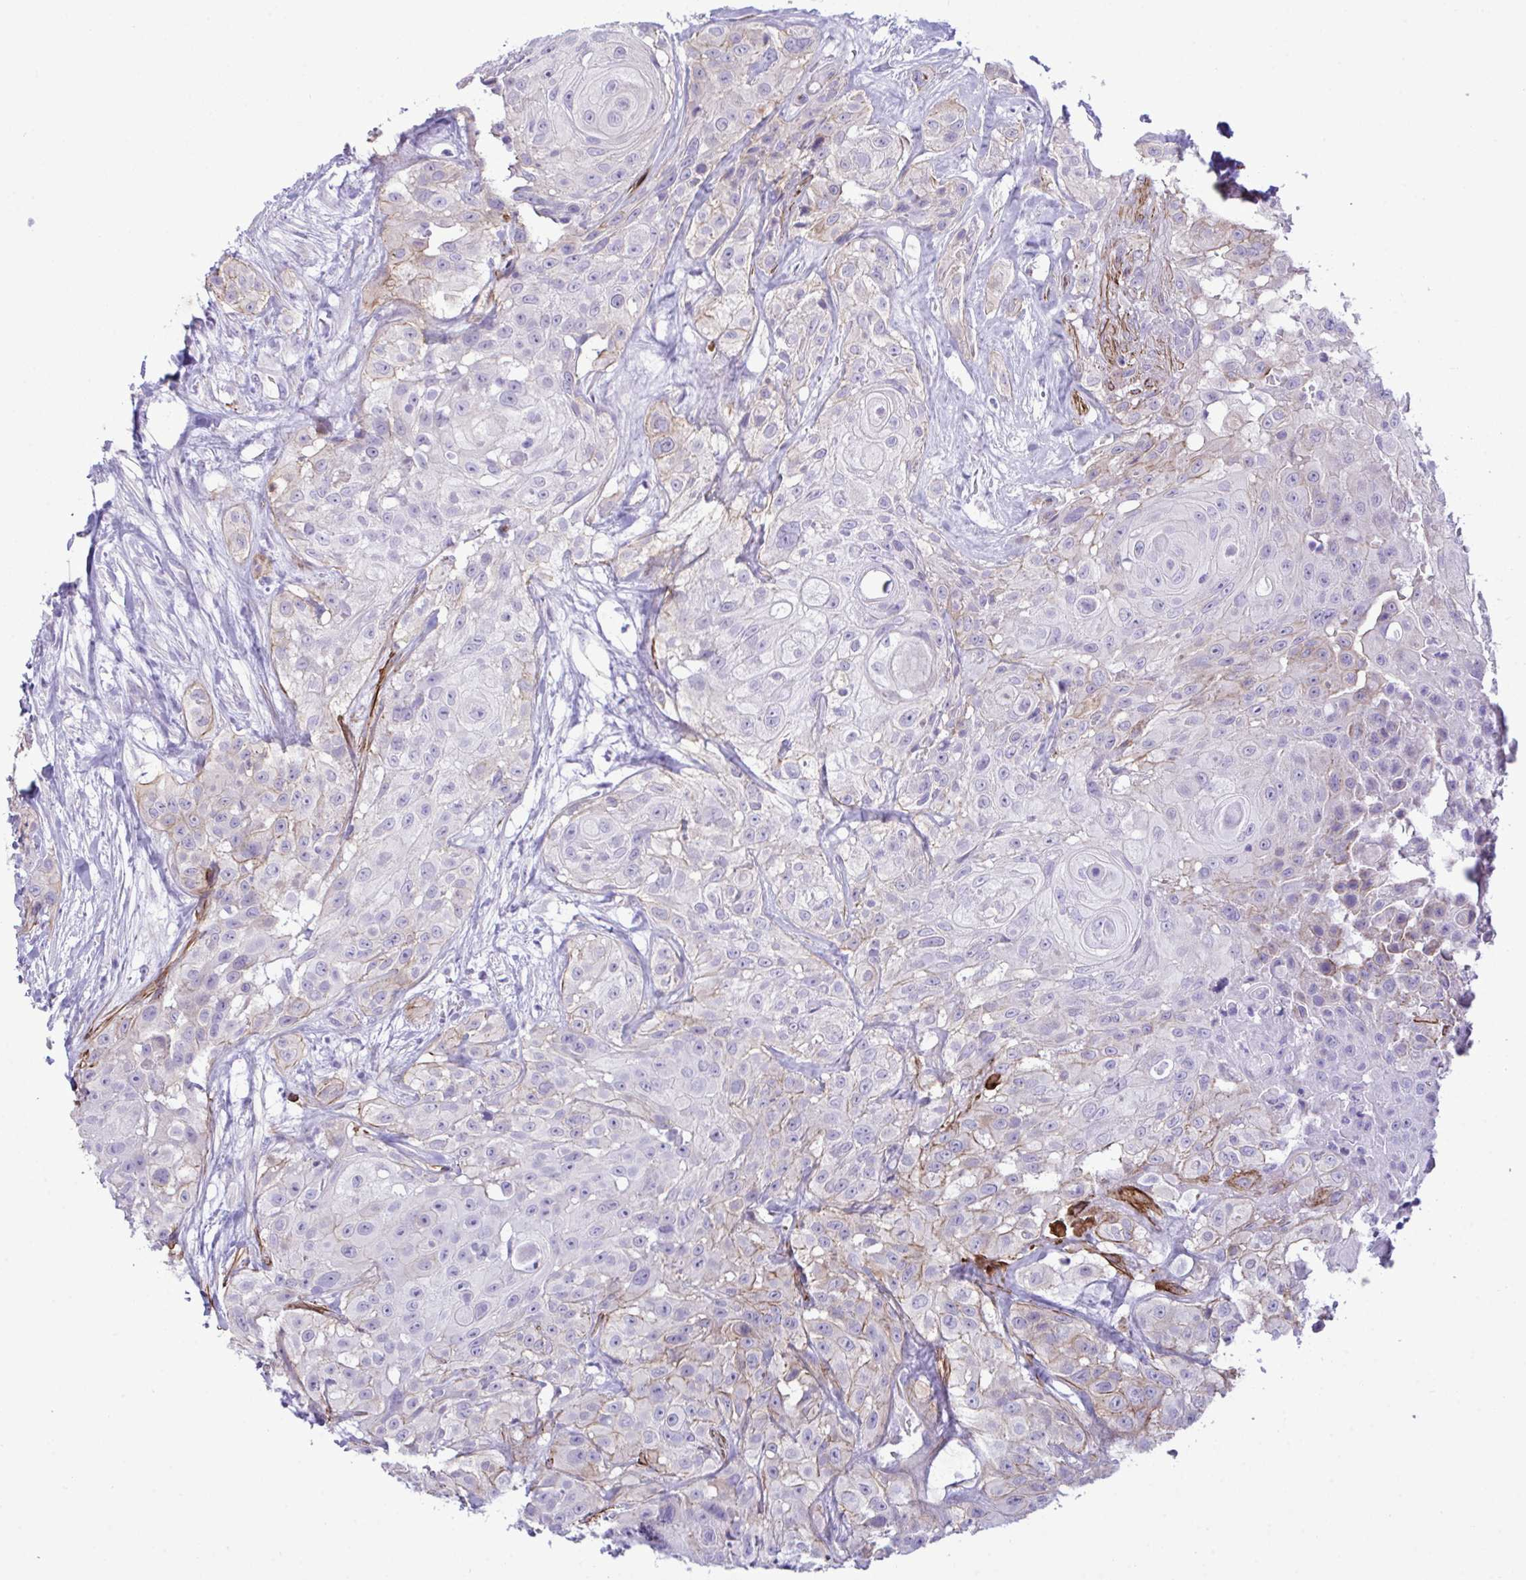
{"staining": {"intensity": "weak", "quantity": "<25%", "location": "cytoplasmic/membranous"}, "tissue": "head and neck cancer", "cell_type": "Tumor cells", "image_type": "cancer", "snomed": [{"axis": "morphology", "description": "Squamous cell carcinoma, NOS"}, {"axis": "topography", "description": "Head-Neck"}], "caption": "Immunohistochemistry of head and neck cancer (squamous cell carcinoma) displays no positivity in tumor cells.", "gene": "SYNPO2L", "patient": {"sex": "male", "age": 83}}